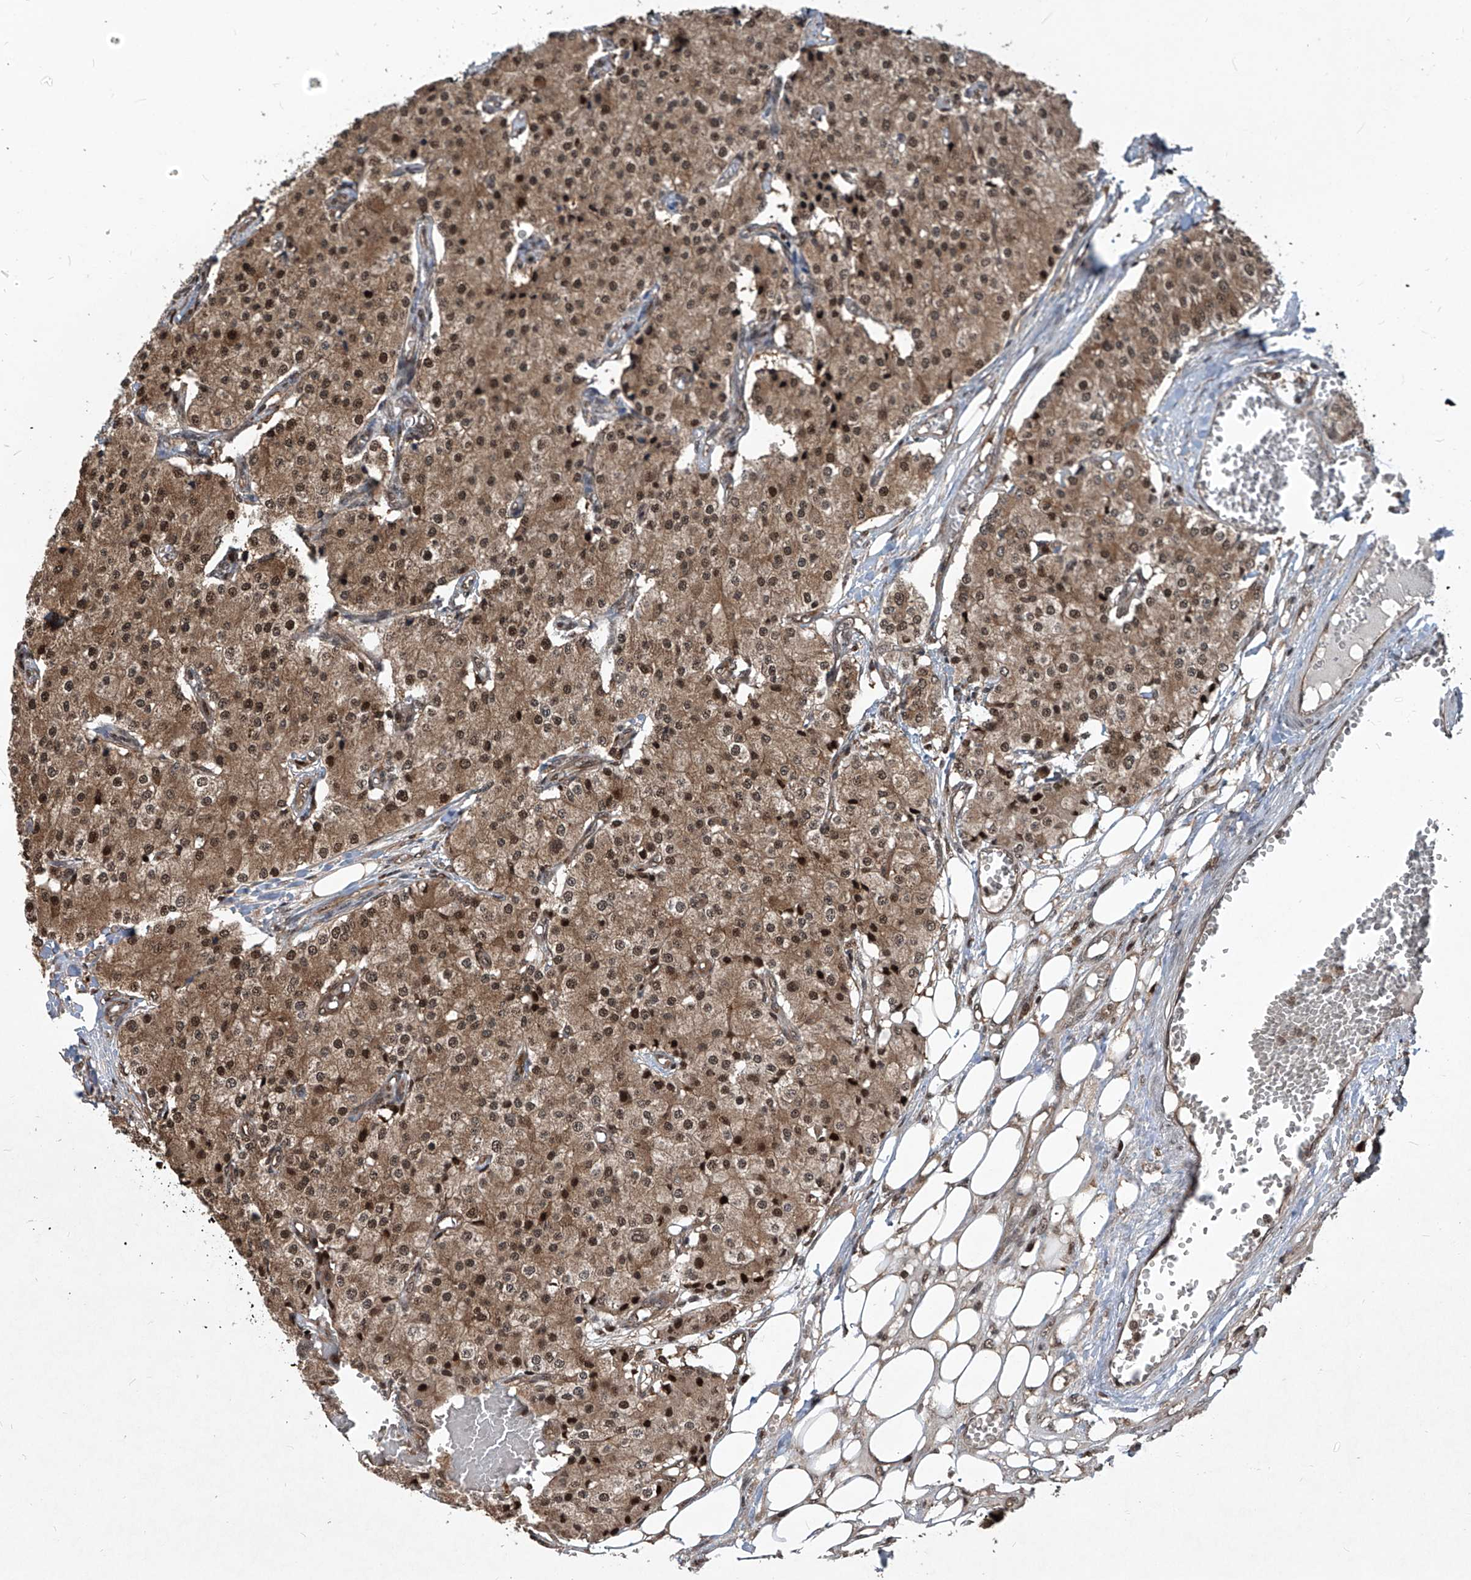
{"staining": {"intensity": "strong", "quantity": ">75%", "location": "cytoplasmic/membranous,nuclear"}, "tissue": "carcinoid", "cell_type": "Tumor cells", "image_type": "cancer", "snomed": [{"axis": "morphology", "description": "Carcinoid, malignant, NOS"}, {"axis": "topography", "description": "Colon"}], "caption": "Carcinoid tissue reveals strong cytoplasmic/membranous and nuclear staining in approximately >75% of tumor cells, visualized by immunohistochemistry.", "gene": "PSMB1", "patient": {"sex": "female", "age": 52}}